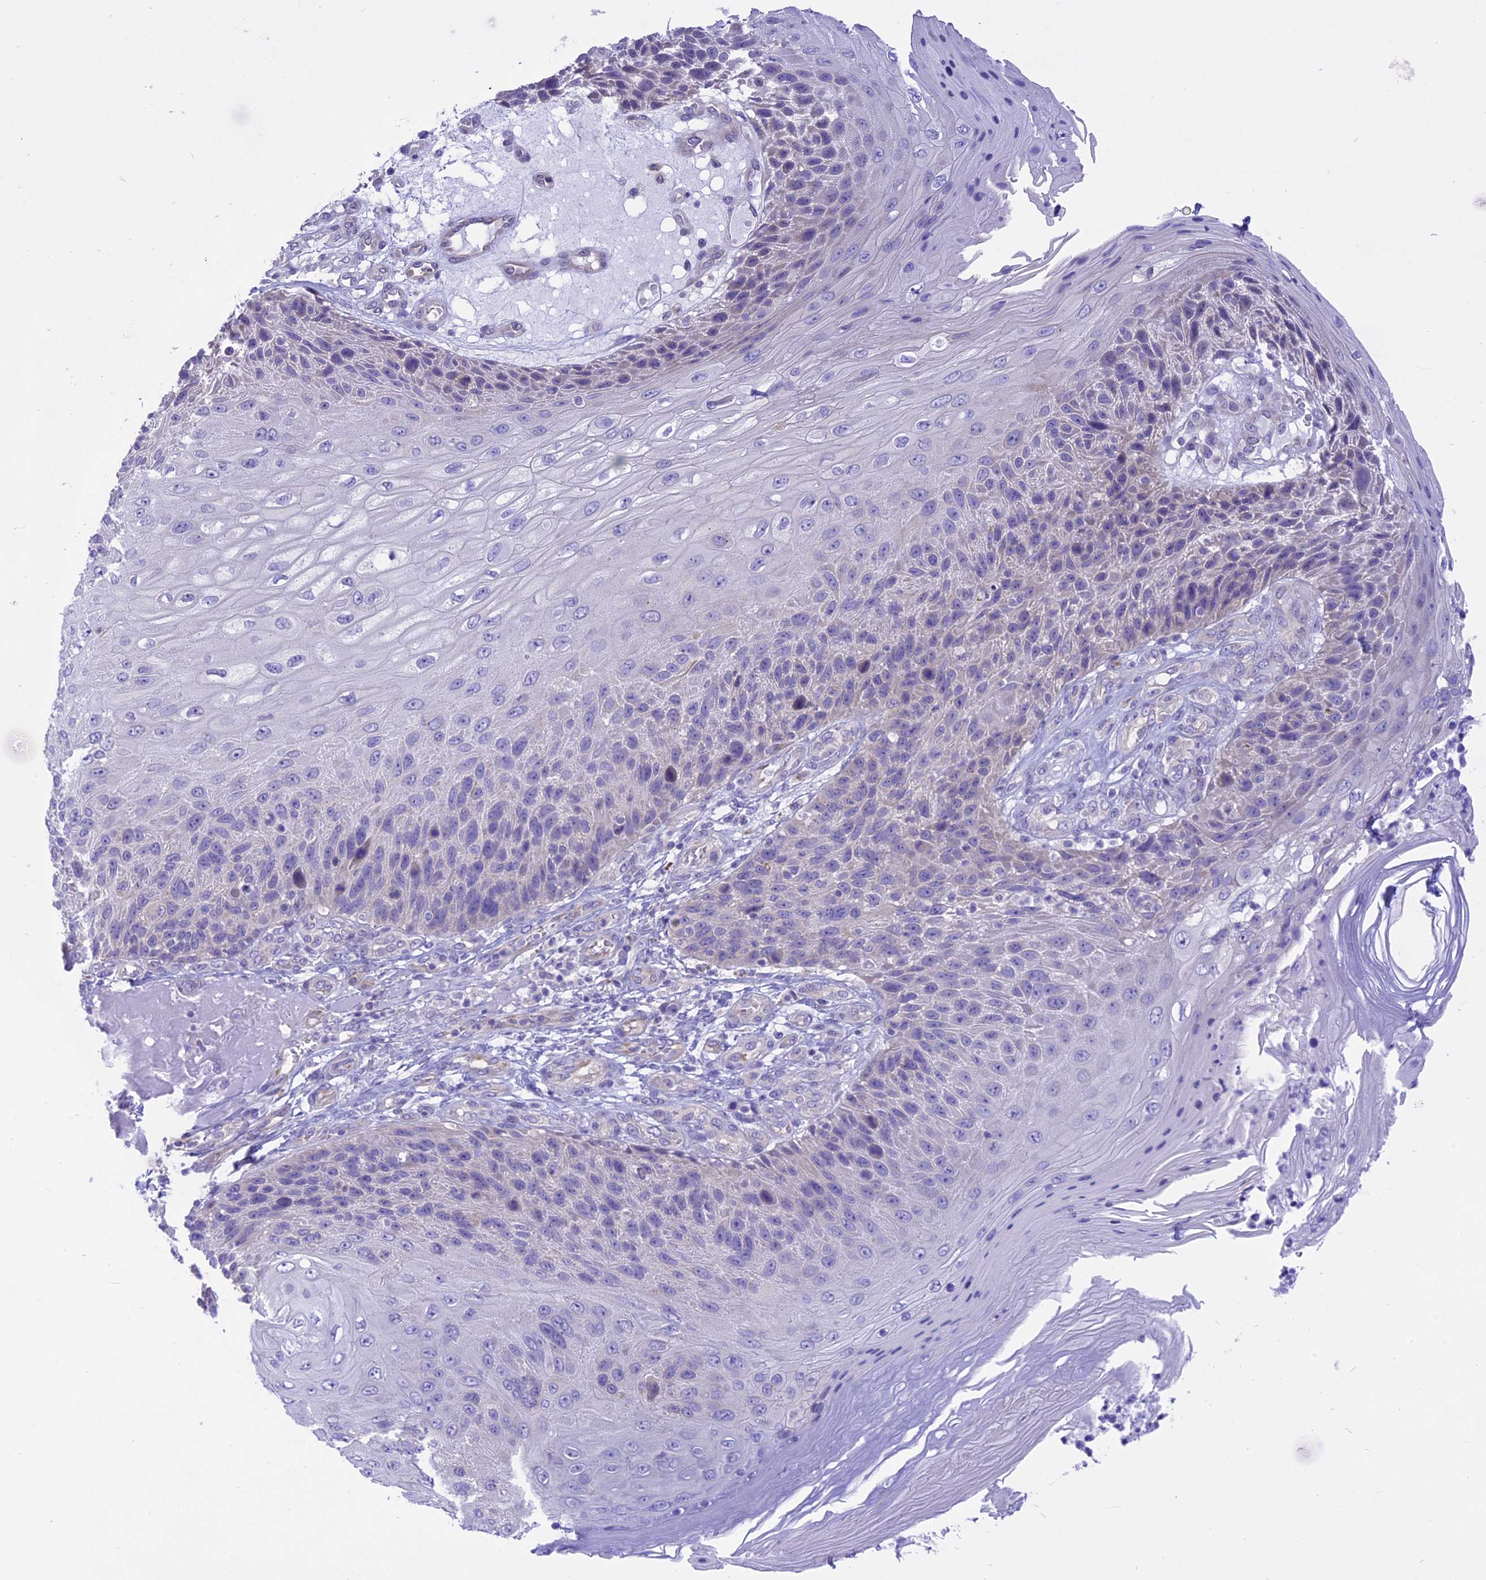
{"staining": {"intensity": "negative", "quantity": "none", "location": "none"}, "tissue": "skin cancer", "cell_type": "Tumor cells", "image_type": "cancer", "snomed": [{"axis": "morphology", "description": "Squamous cell carcinoma, NOS"}, {"axis": "topography", "description": "Skin"}], "caption": "Histopathology image shows no protein staining in tumor cells of squamous cell carcinoma (skin) tissue. Brightfield microscopy of IHC stained with DAB (brown) and hematoxylin (blue), captured at high magnification.", "gene": "DCAF16", "patient": {"sex": "female", "age": 88}}